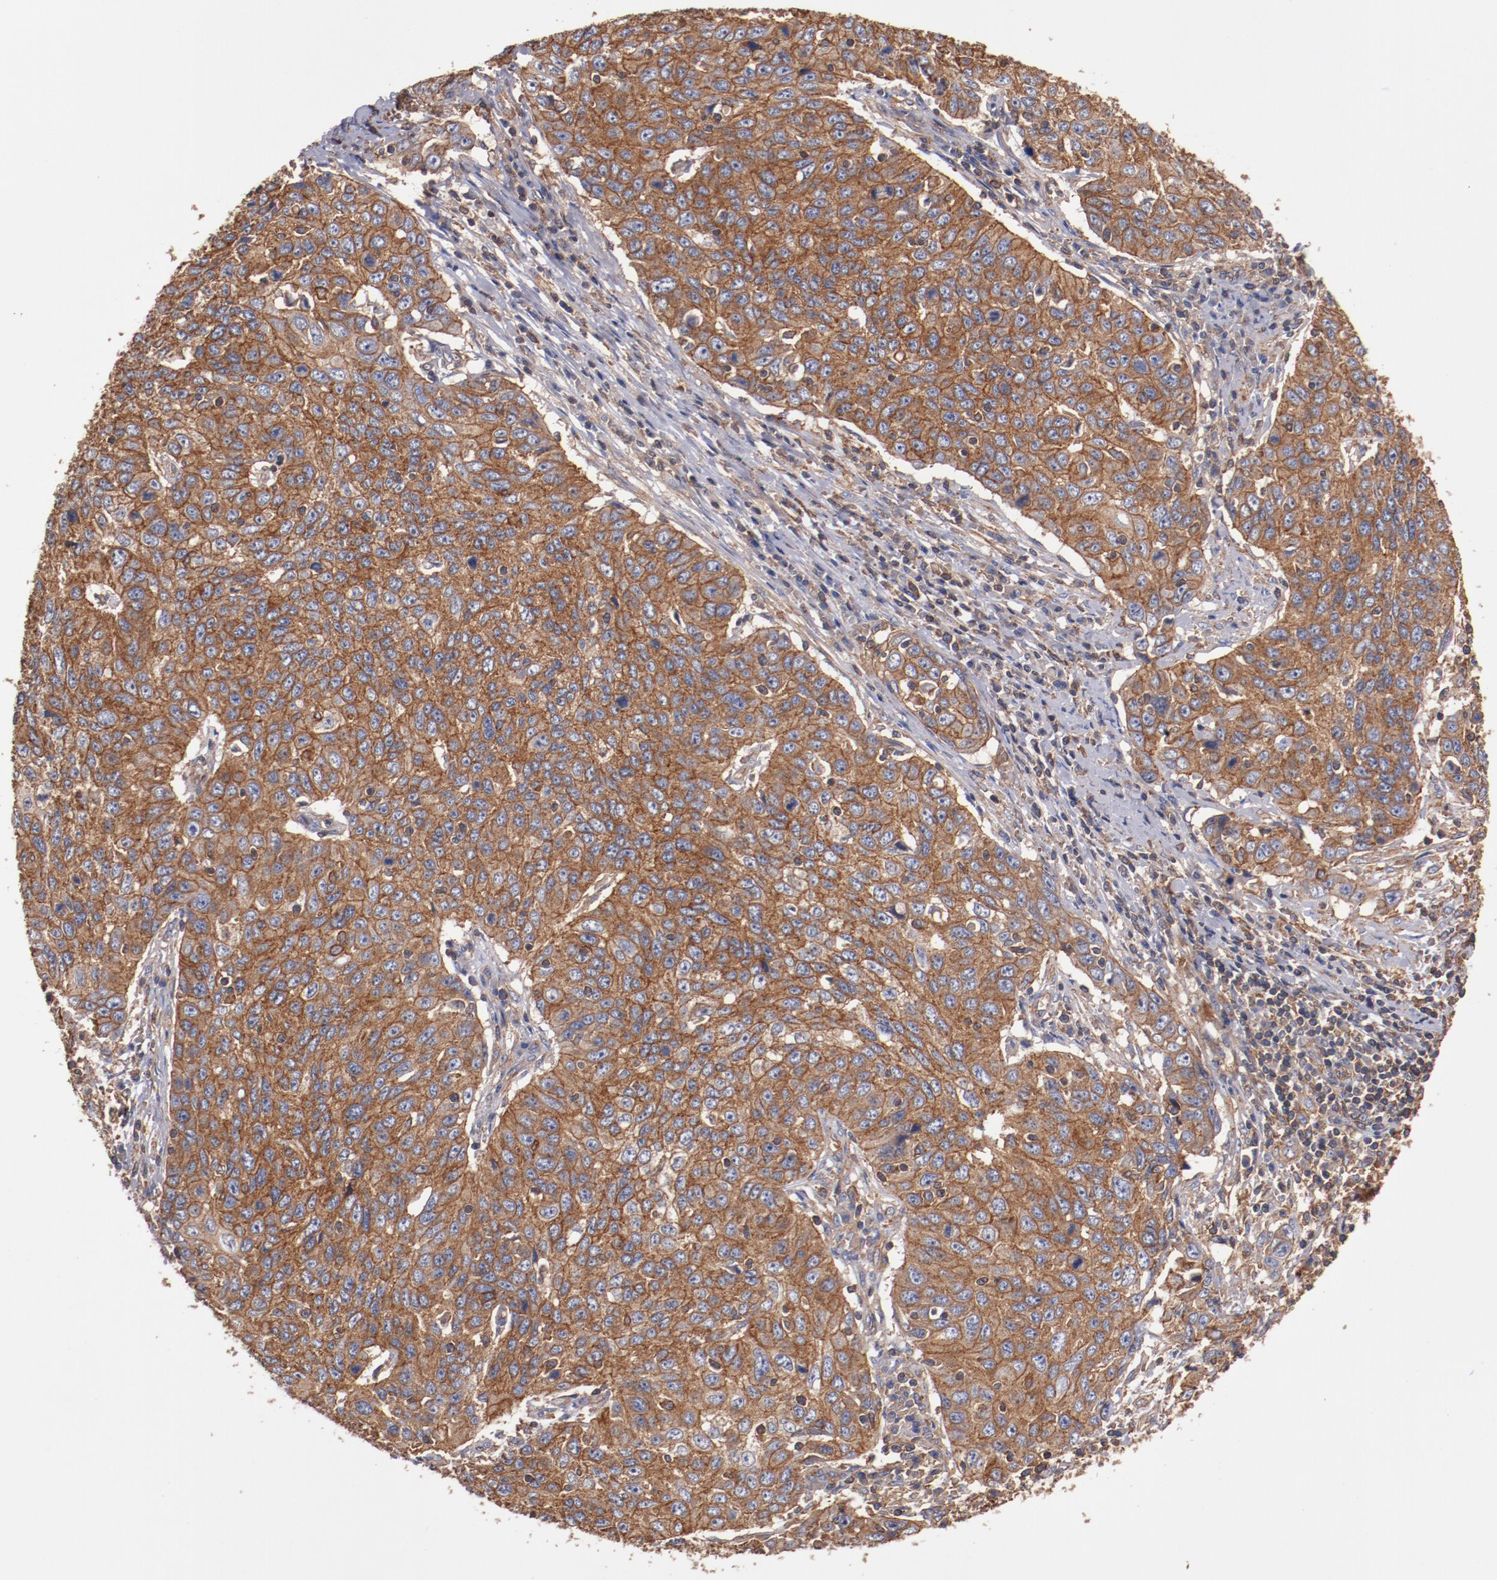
{"staining": {"intensity": "strong", "quantity": ">75%", "location": "cytoplasmic/membranous"}, "tissue": "cervical cancer", "cell_type": "Tumor cells", "image_type": "cancer", "snomed": [{"axis": "morphology", "description": "Squamous cell carcinoma, NOS"}, {"axis": "topography", "description": "Cervix"}], "caption": "Immunohistochemistry of human cervical cancer demonstrates high levels of strong cytoplasmic/membranous positivity in about >75% of tumor cells. The staining was performed using DAB (3,3'-diaminobenzidine), with brown indicating positive protein expression. Nuclei are stained blue with hematoxylin.", "gene": "TMOD3", "patient": {"sex": "female", "age": 53}}